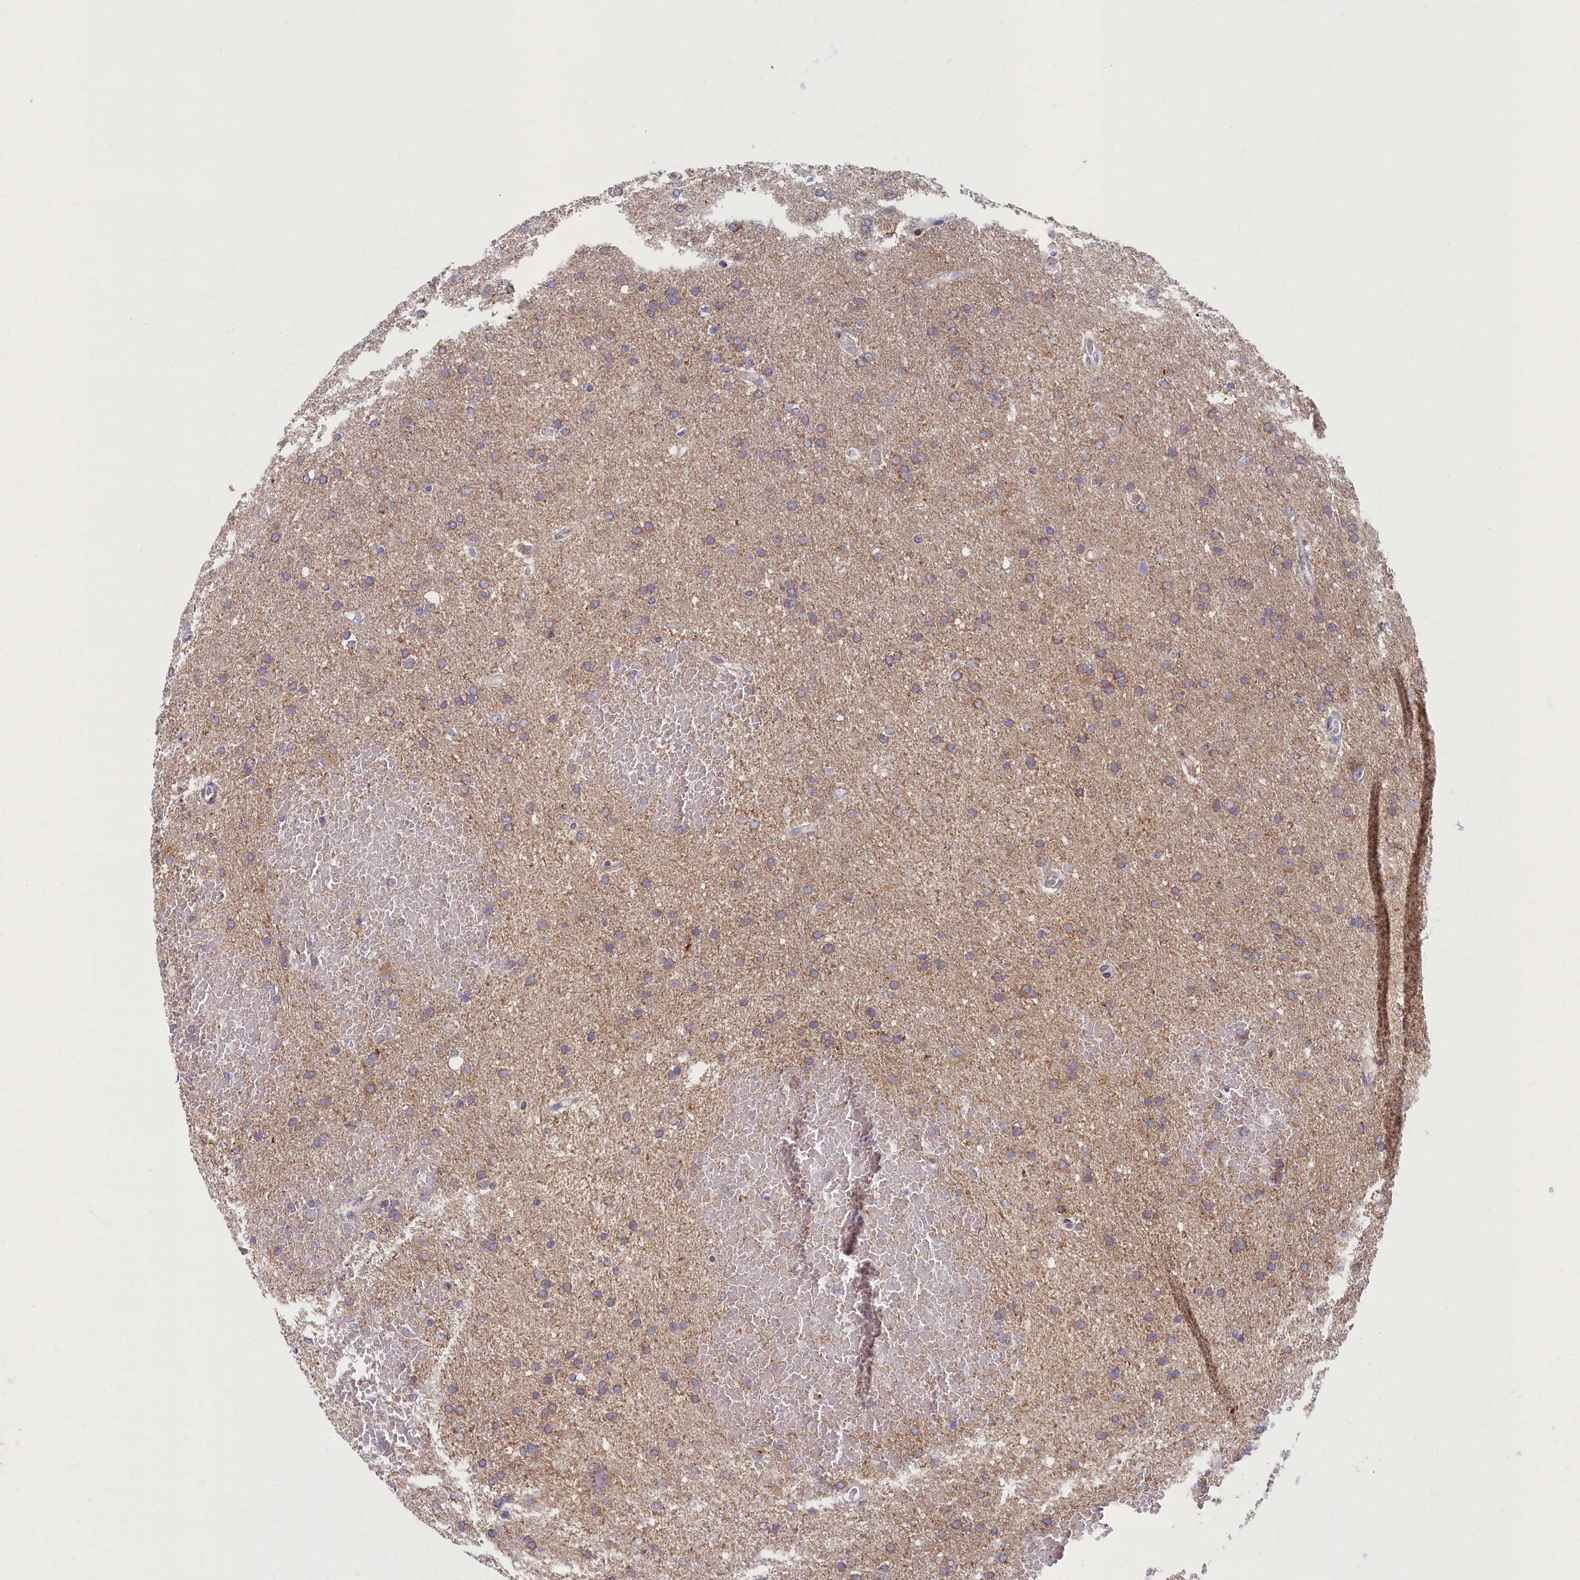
{"staining": {"intensity": "moderate", "quantity": ">75%", "location": "cytoplasmic/membranous"}, "tissue": "glioma", "cell_type": "Tumor cells", "image_type": "cancer", "snomed": [{"axis": "morphology", "description": "Glioma, malignant, High grade"}, {"axis": "topography", "description": "Cerebral cortex"}], "caption": "High-grade glioma (malignant) stained for a protein (brown) reveals moderate cytoplasmic/membranous positive positivity in about >75% of tumor cells.", "gene": "MRPS25", "patient": {"sex": "female", "age": 36}}